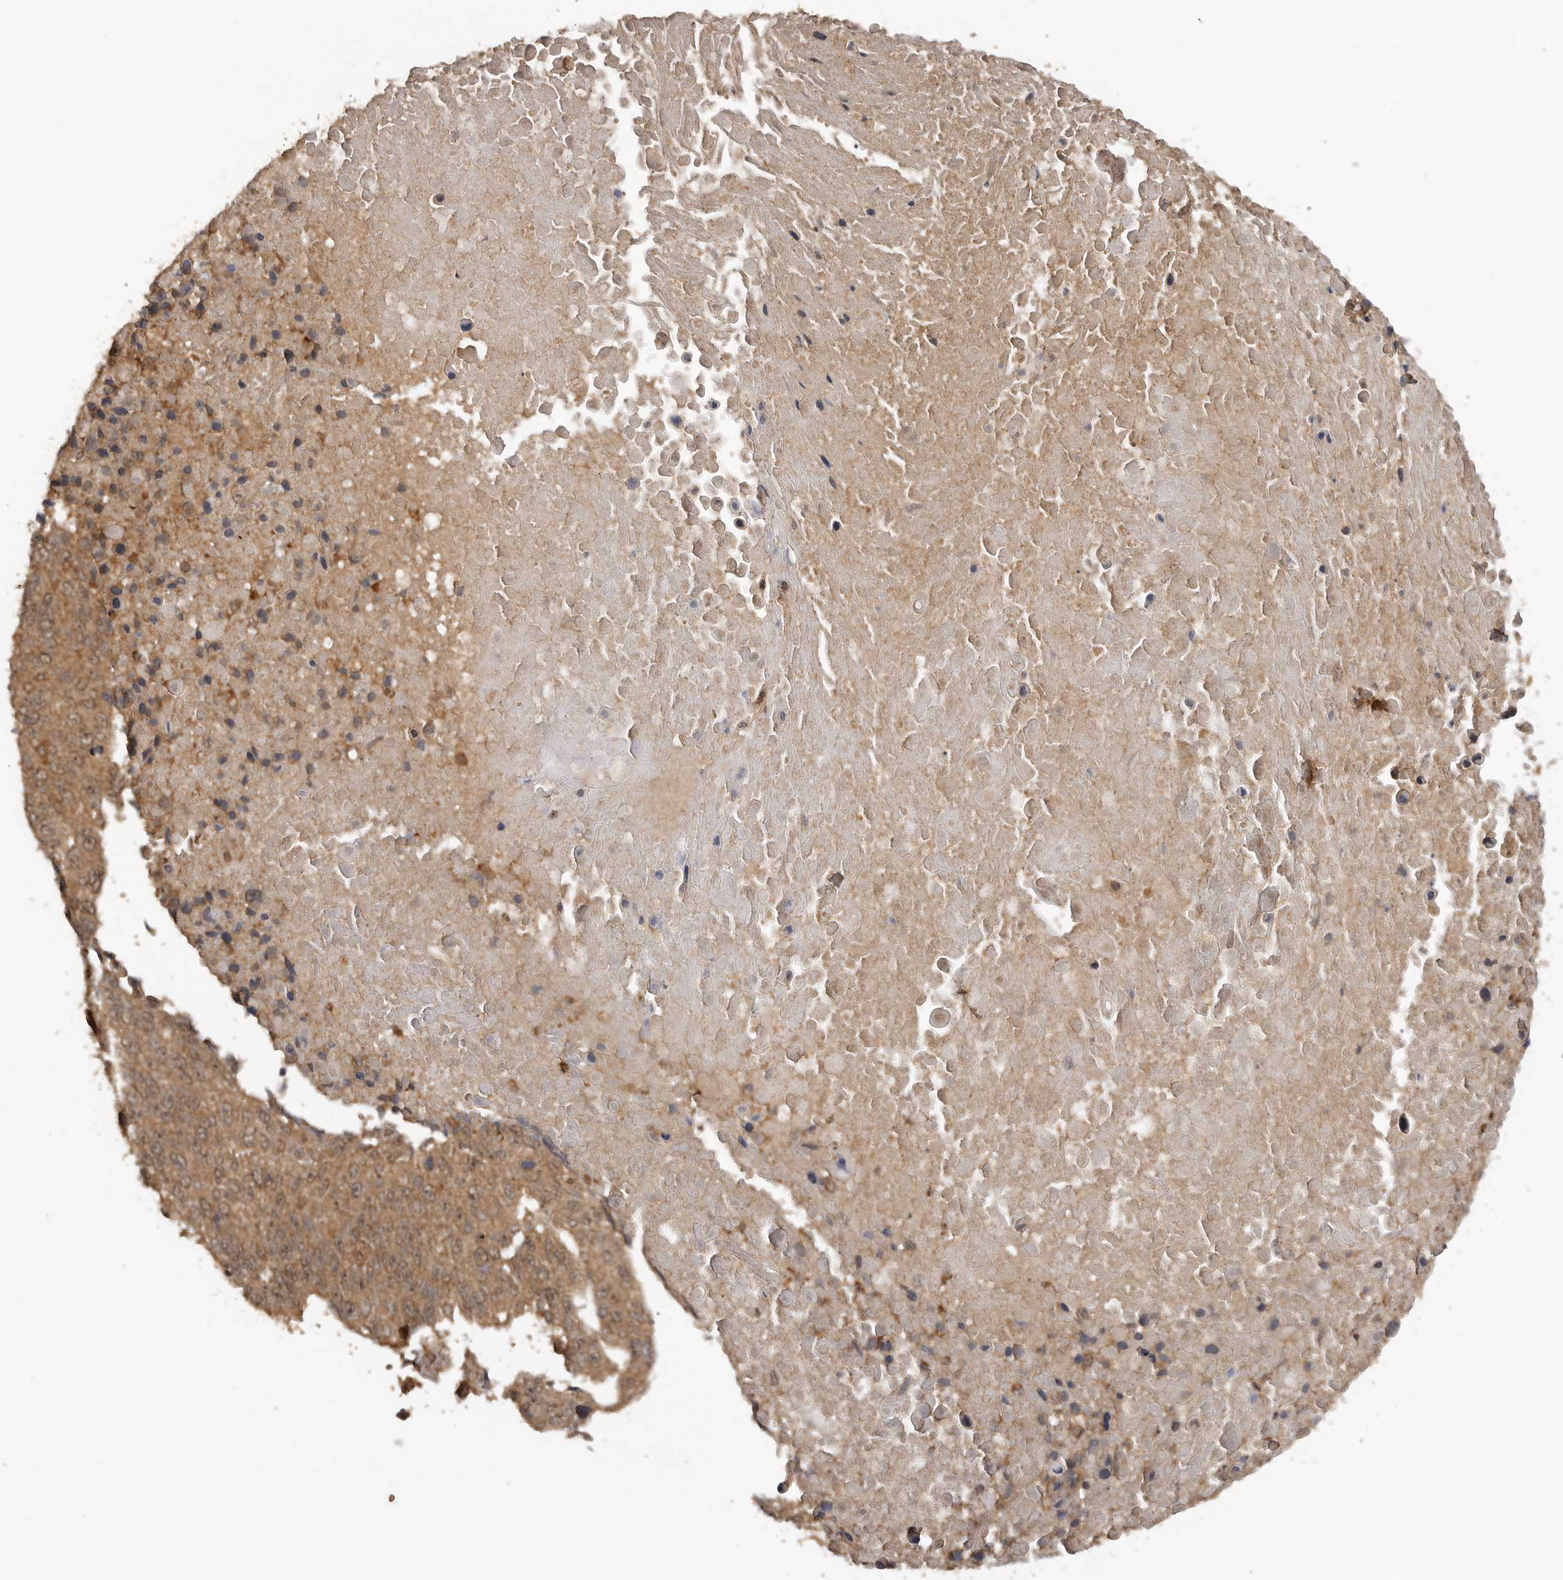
{"staining": {"intensity": "moderate", "quantity": ">75%", "location": "cytoplasmic/membranous"}, "tissue": "lung cancer", "cell_type": "Tumor cells", "image_type": "cancer", "snomed": [{"axis": "morphology", "description": "Squamous cell carcinoma, NOS"}, {"axis": "topography", "description": "Lung"}], "caption": "Moderate cytoplasmic/membranous protein expression is present in approximately >75% of tumor cells in lung squamous cell carcinoma. The protein of interest is shown in brown color, while the nuclei are stained blue.", "gene": "ICOSLG", "patient": {"sex": "male", "age": 66}}